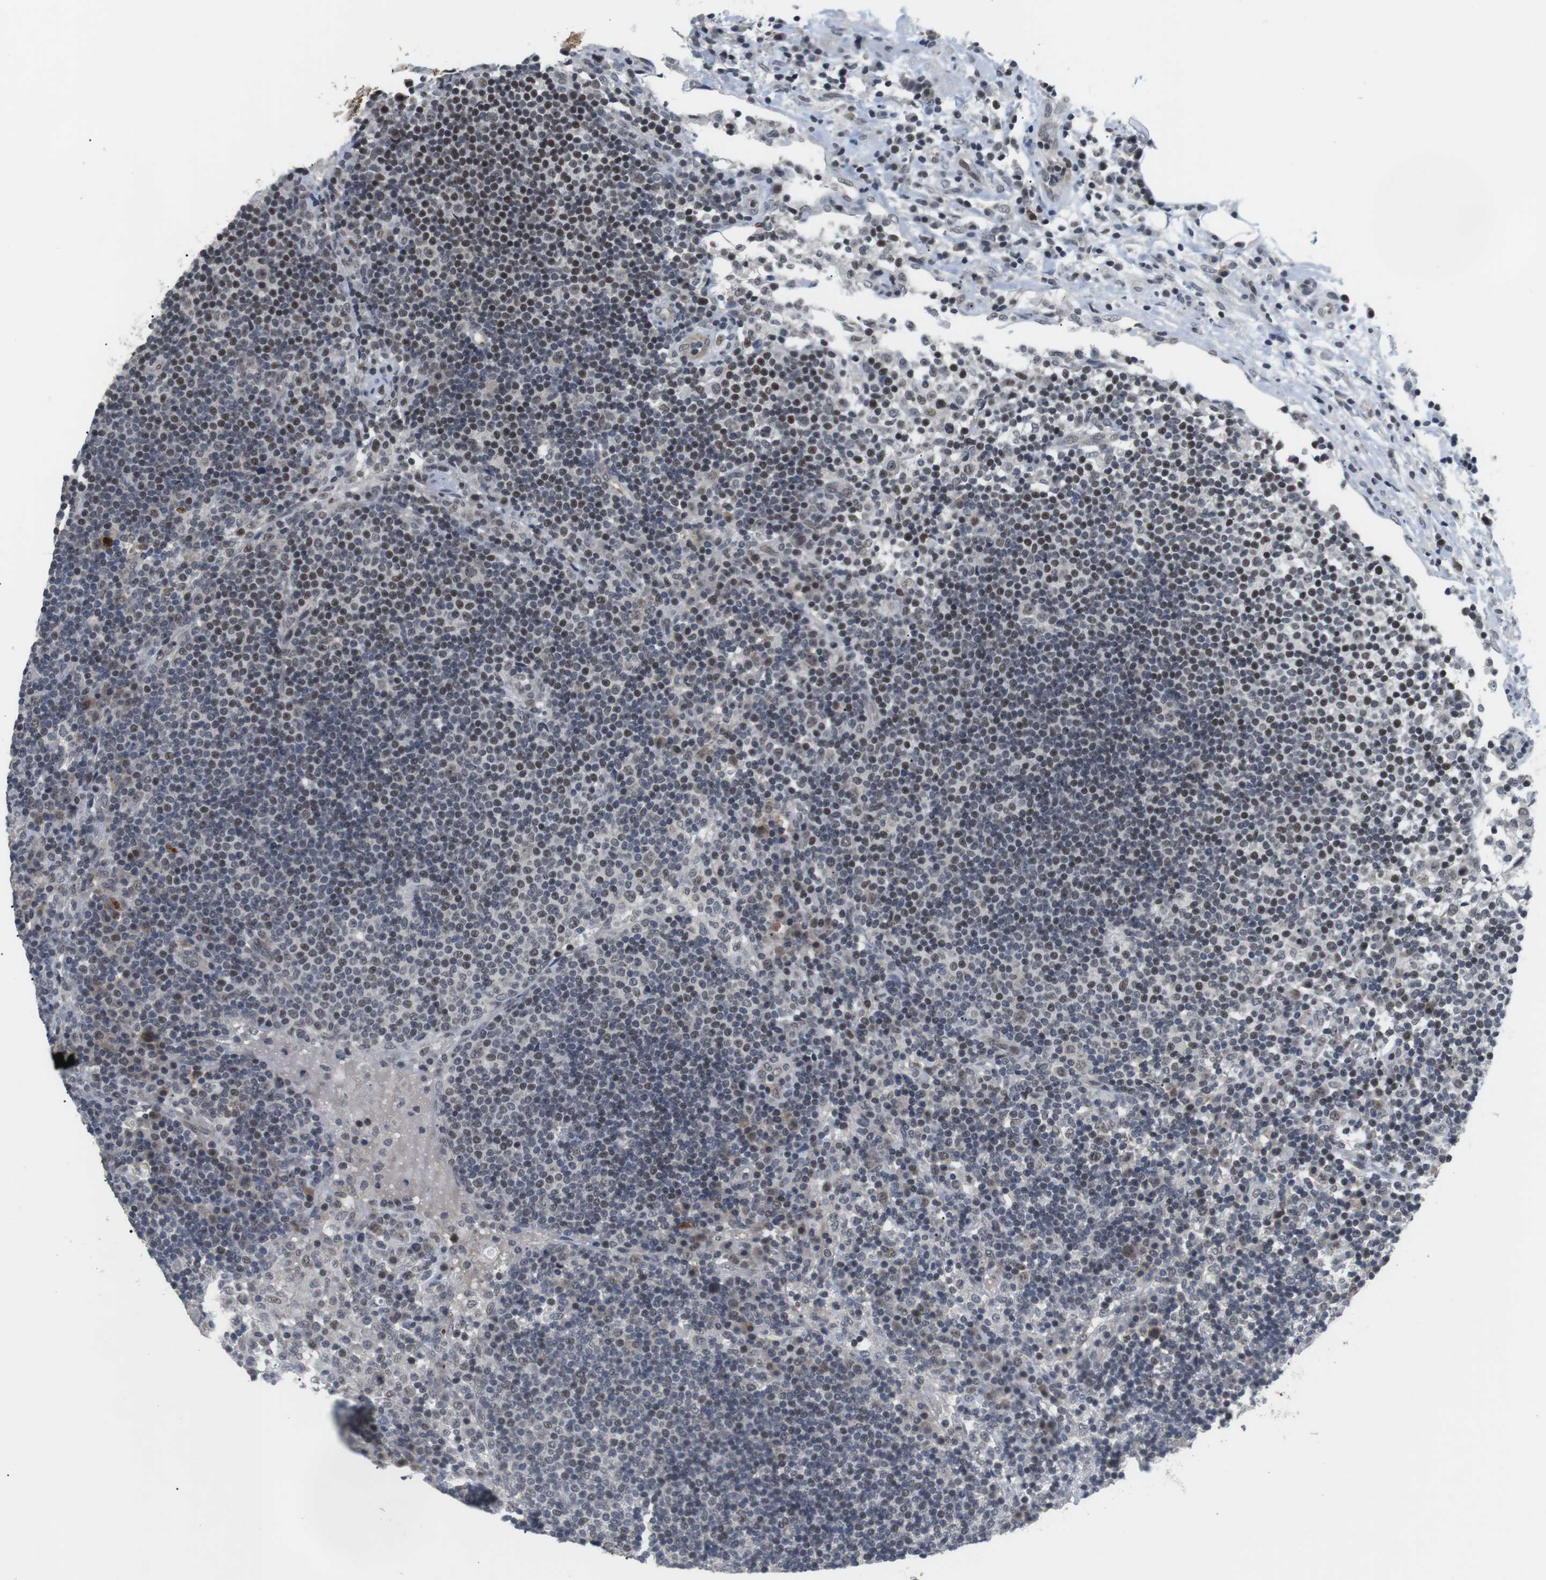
{"staining": {"intensity": "moderate", "quantity": "25%-75%", "location": "nuclear"}, "tissue": "lymph node", "cell_type": "Germinal center cells", "image_type": "normal", "snomed": [{"axis": "morphology", "description": "Normal tissue, NOS"}, {"axis": "topography", "description": "Lymph node"}], "caption": "Approximately 25%-75% of germinal center cells in normal lymph node show moderate nuclear protein positivity as visualized by brown immunohistochemical staining.", "gene": "NECTIN1", "patient": {"sex": "female", "age": 53}}